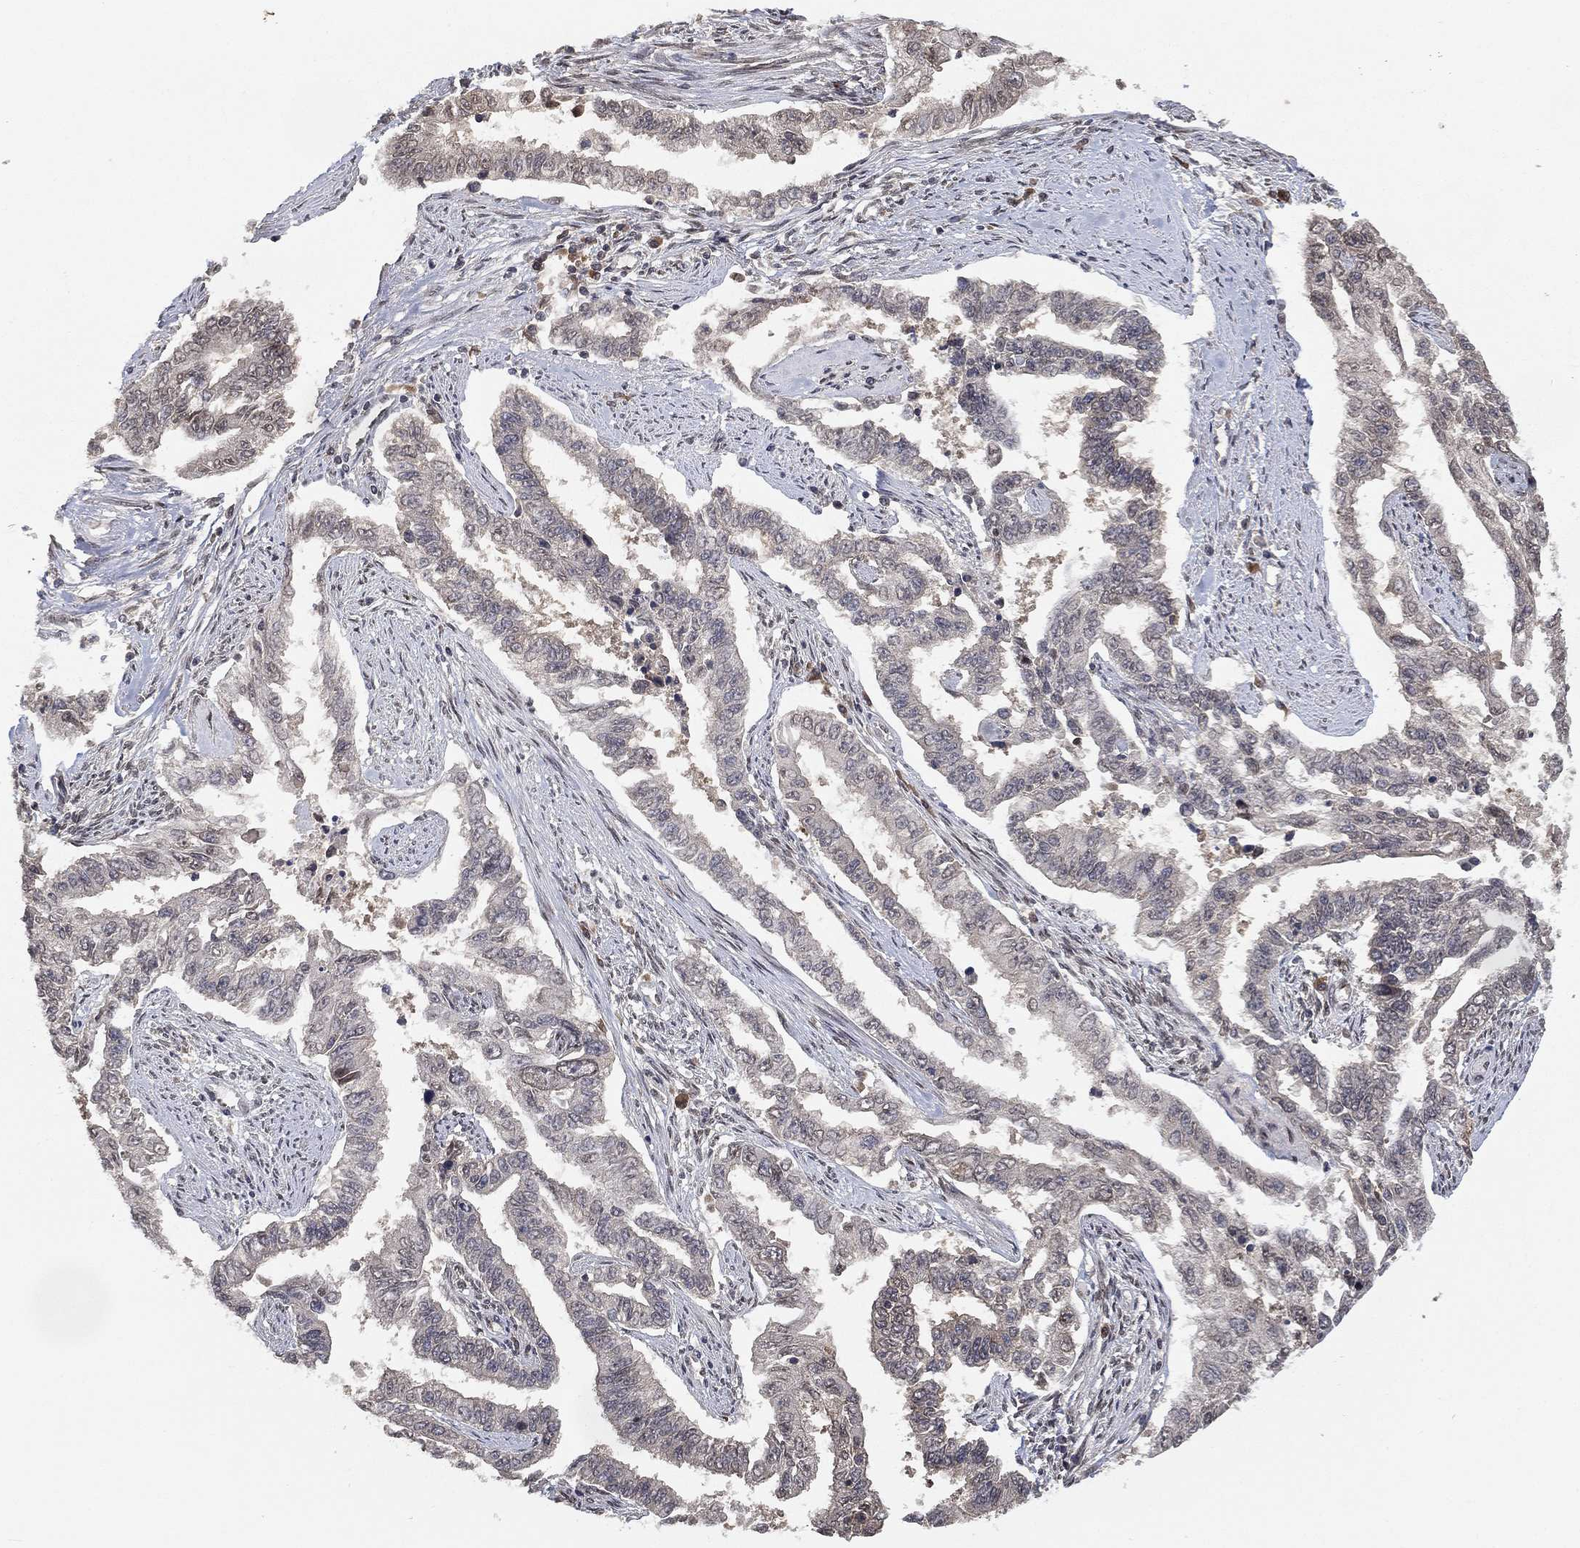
{"staining": {"intensity": "negative", "quantity": "none", "location": "none"}, "tissue": "endometrial cancer", "cell_type": "Tumor cells", "image_type": "cancer", "snomed": [{"axis": "morphology", "description": "Adenocarcinoma, NOS"}, {"axis": "topography", "description": "Uterus"}], "caption": "IHC of human endometrial cancer (adenocarcinoma) demonstrates no positivity in tumor cells.", "gene": "UBA5", "patient": {"sex": "female", "age": 59}}